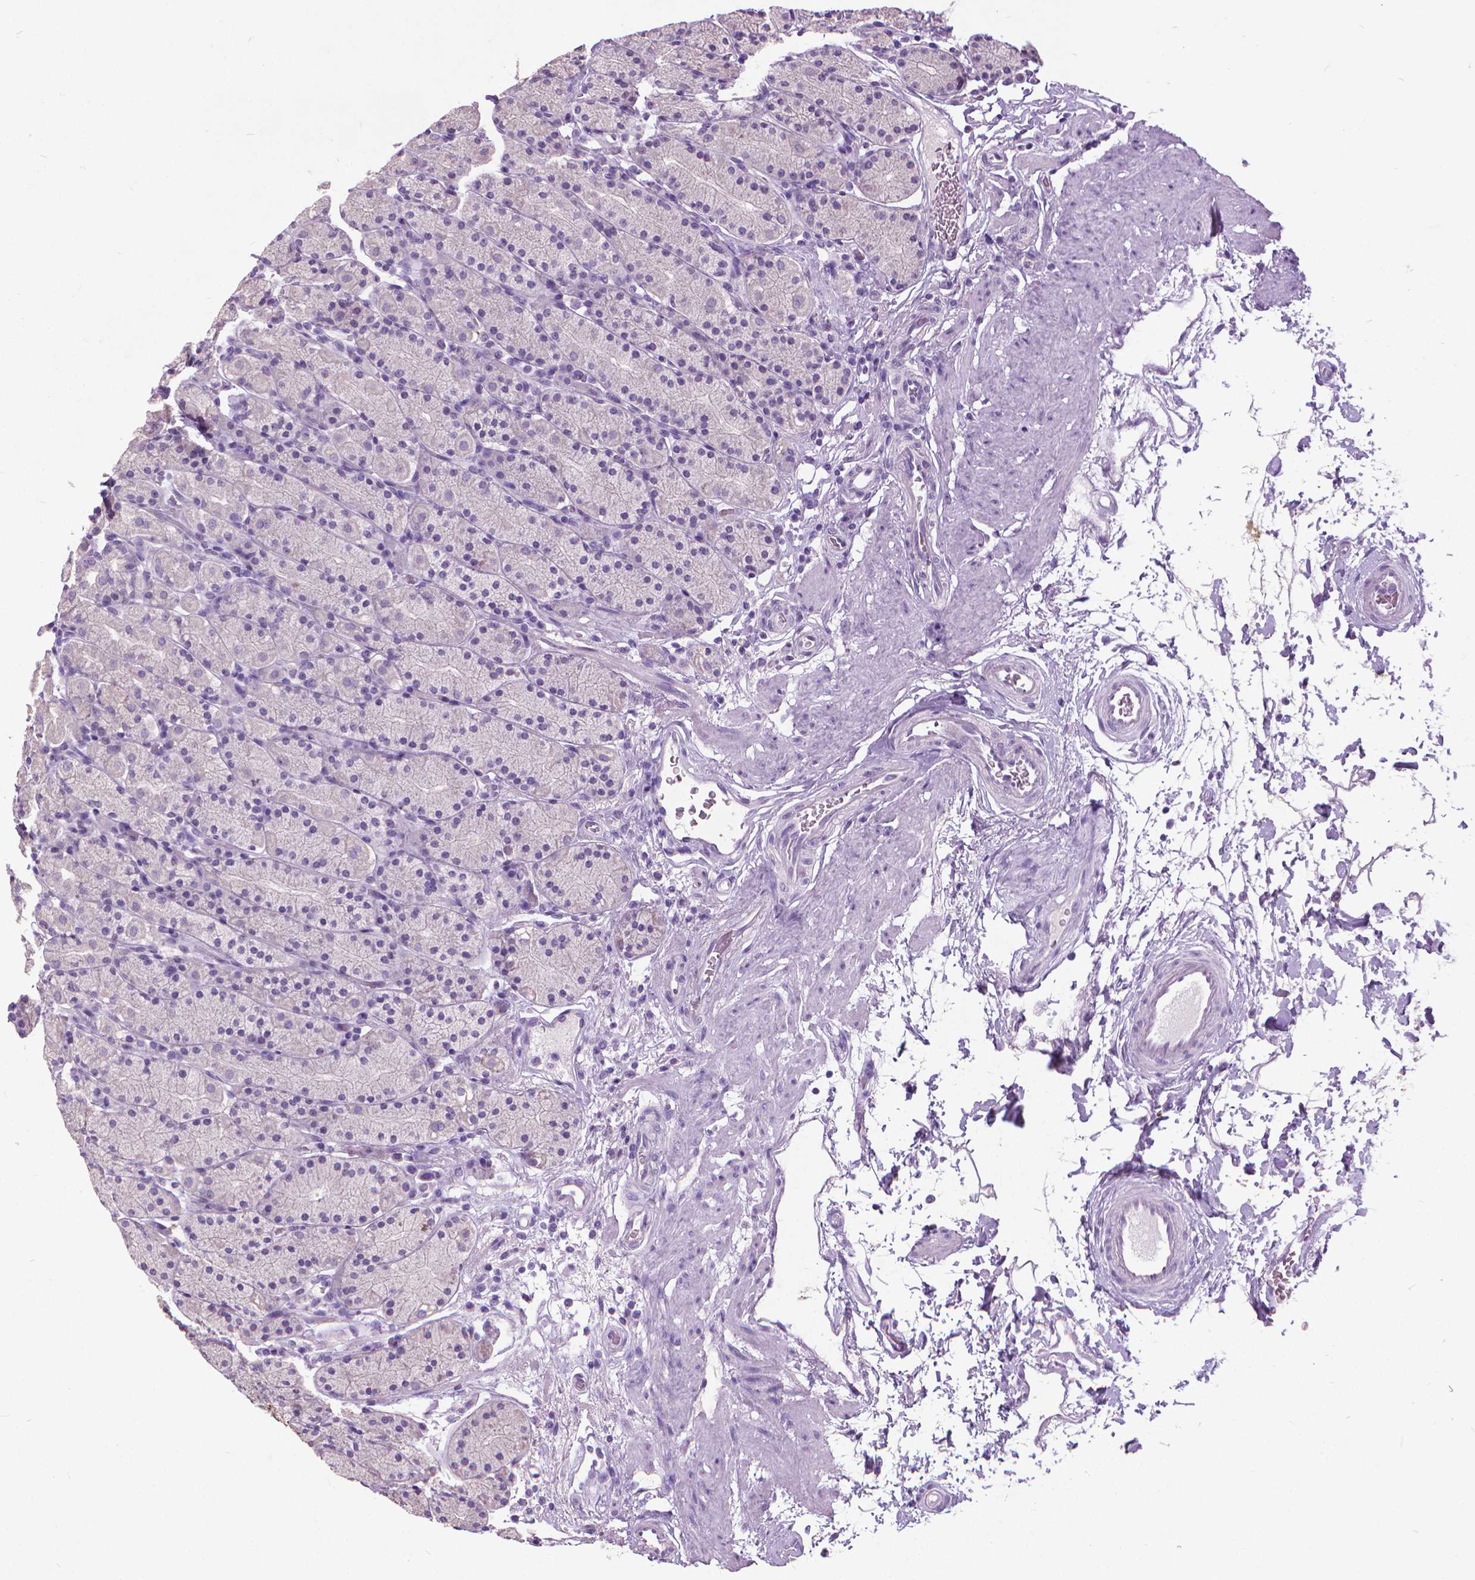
{"staining": {"intensity": "negative", "quantity": "none", "location": "none"}, "tissue": "stomach", "cell_type": "Glandular cells", "image_type": "normal", "snomed": [{"axis": "morphology", "description": "Normal tissue, NOS"}, {"axis": "topography", "description": "Stomach, upper"}, {"axis": "topography", "description": "Stomach"}], "caption": "Immunohistochemistry (IHC) photomicrograph of unremarkable stomach: human stomach stained with DAB reveals no significant protein staining in glandular cells.", "gene": "KRT5", "patient": {"sex": "male", "age": 62}}